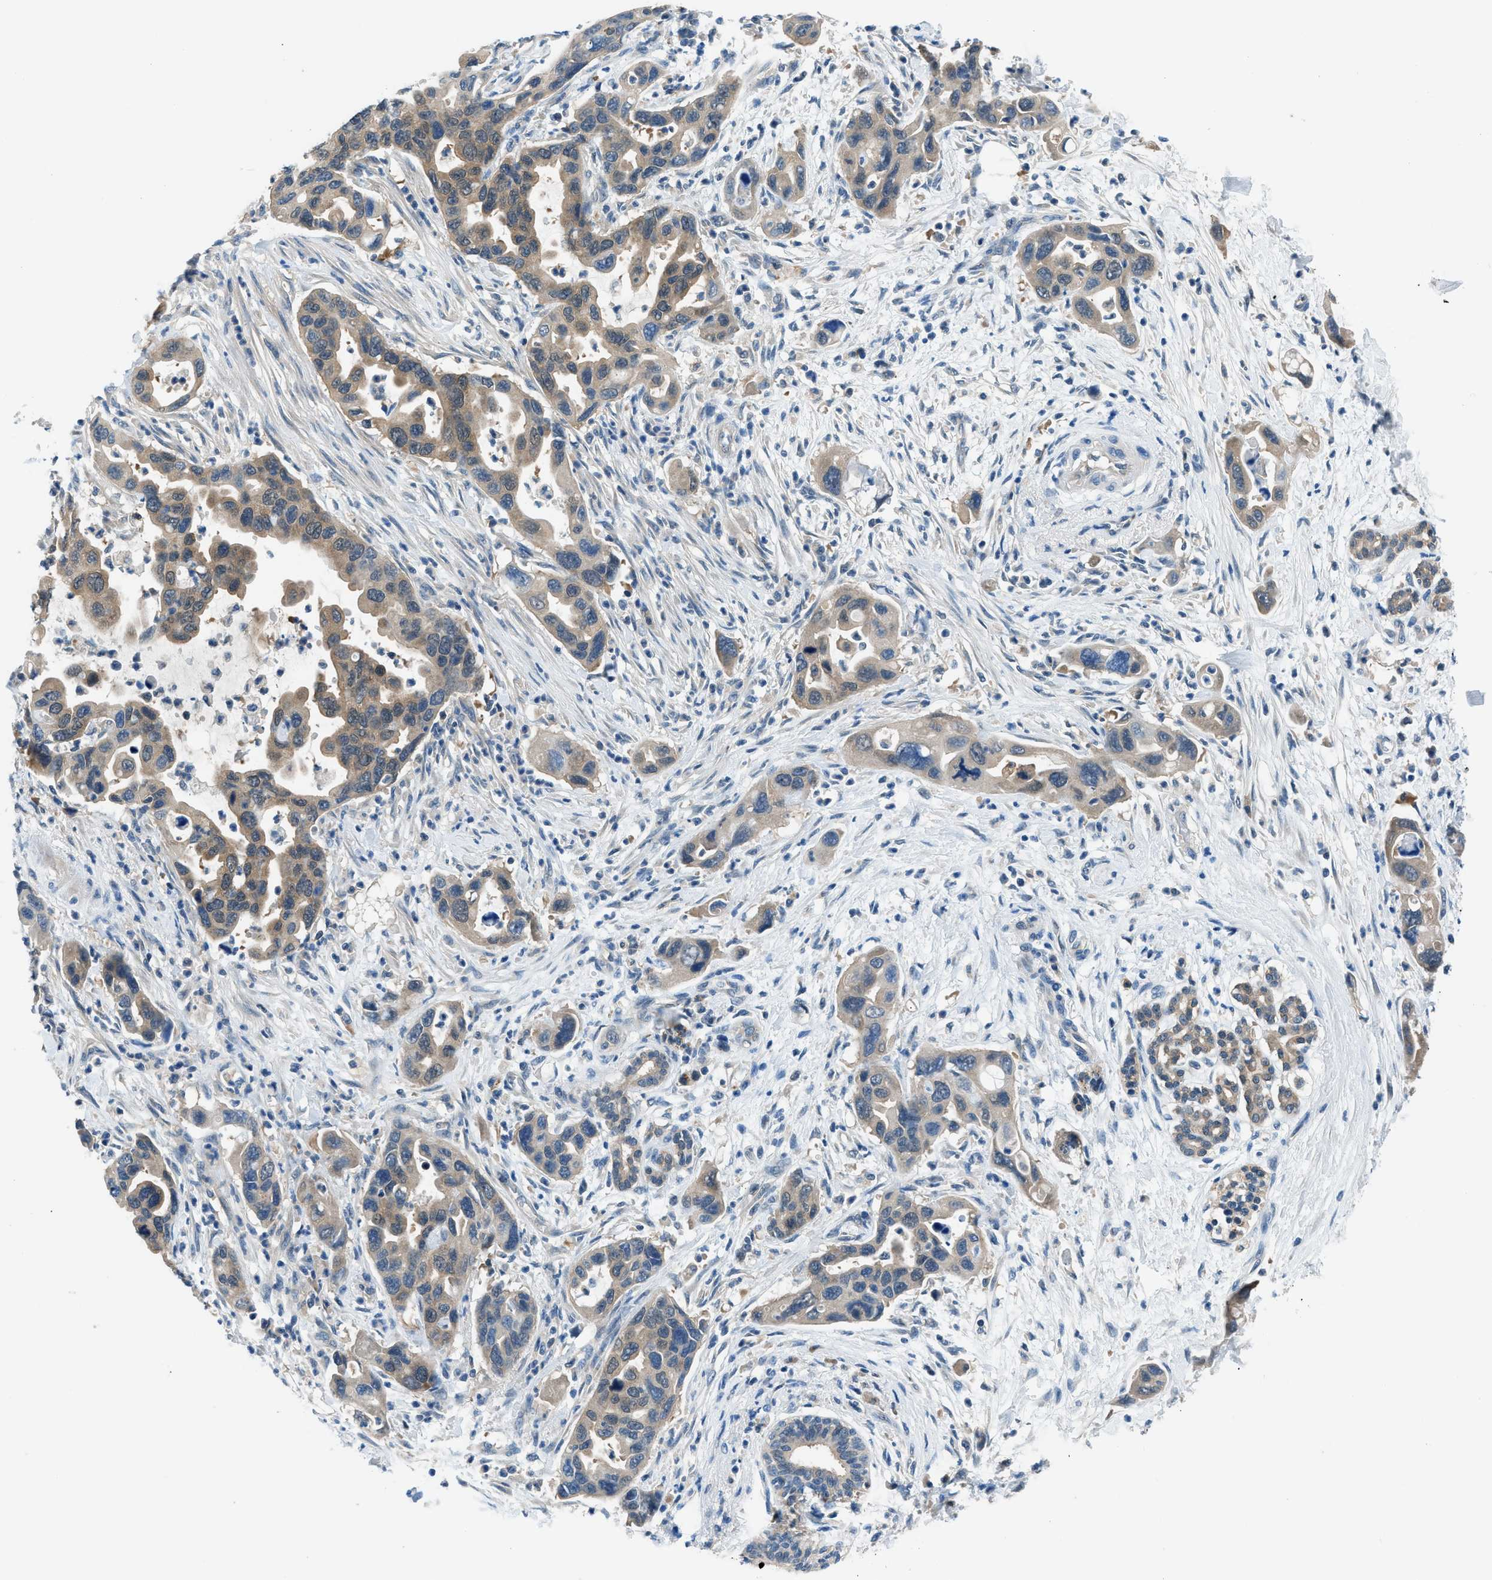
{"staining": {"intensity": "weak", "quantity": ">75%", "location": "cytoplasmic/membranous"}, "tissue": "pancreatic cancer", "cell_type": "Tumor cells", "image_type": "cancer", "snomed": [{"axis": "morphology", "description": "Normal tissue, NOS"}, {"axis": "morphology", "description": "Adenocarcinoma, NOS"}, {"axis": "topography", "description": "Pancreas"}], "caption": "Immunohistochemical staining of human pancreatic cancer (adenocarcinoma) demonstrates weak cytoplasmic/membranous protein expression in about >75% of tumor cells. (DAB (3,3'-diaminobenzidine) IHC with brightfield microscopy, high magnification).", "gene": "ACP1", "patient": {"sex": "female", "age": 71}}